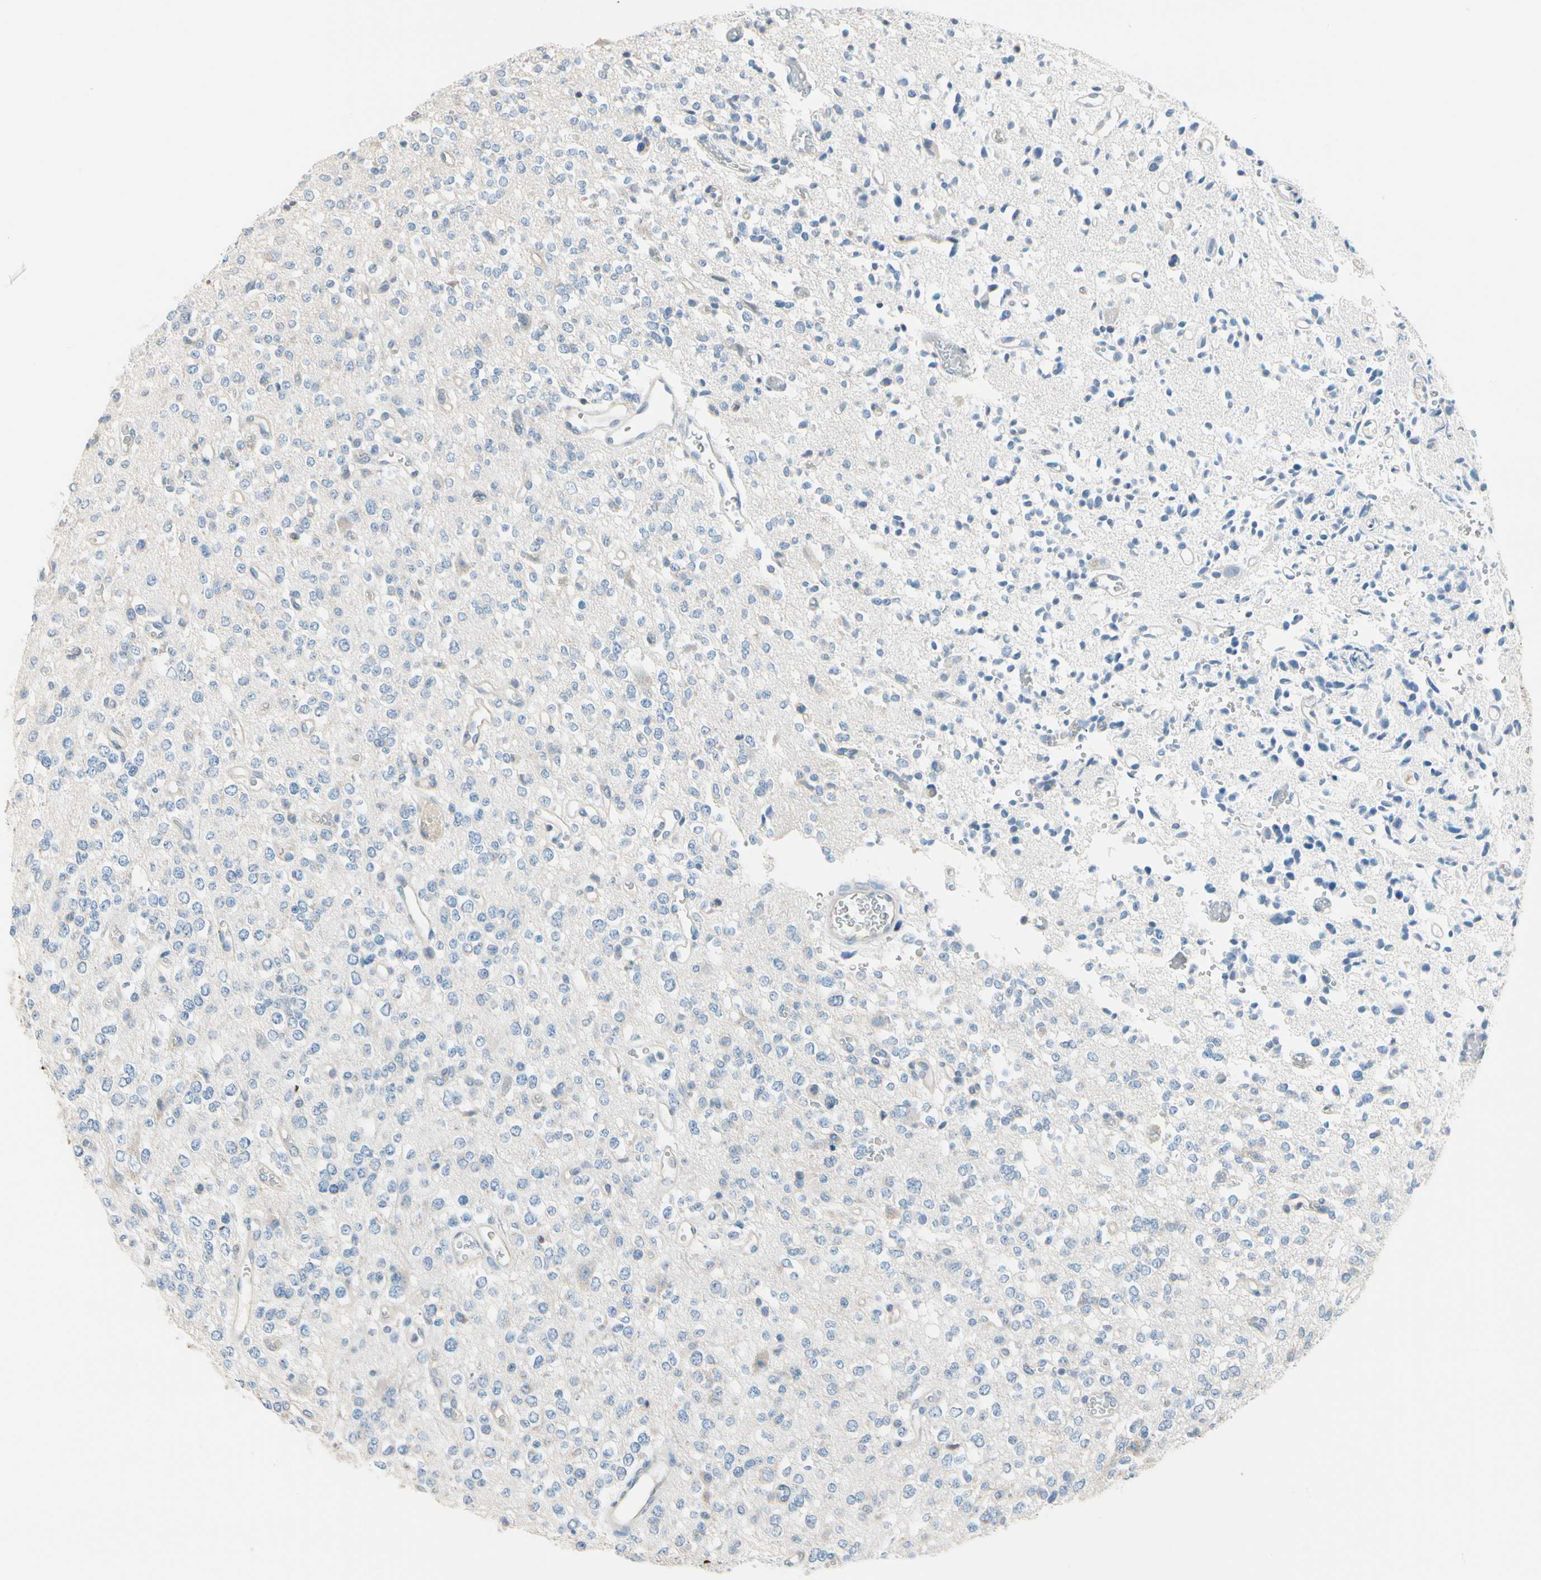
{"staining": {"intensity": "negative", "quantity": "none", "location": "none"}, "tissue": "glioma", "cell_type": "Tumor cells", "image_type": "cancer", "snomed": [{"axis": "morphology", "description": "Glioma, malignant, Low grade"}, {"axis": "topography", "description": "Brain"}], "caption": "High magnification brightfield microscopy of low-grade glioma (malignant) stained with DAB (3,3'-diaminobenzidine) (brown) and counterstained with hematoxylin (blue): tumor cells show no significant expression. The staining was performed using DAB to visualize the protein expression in brown, while the nuclei were stained in blue with hematoxylin (Magnification: 20x).", "gene": "STK40", "patient": {"sex": "male", "age": 38}}